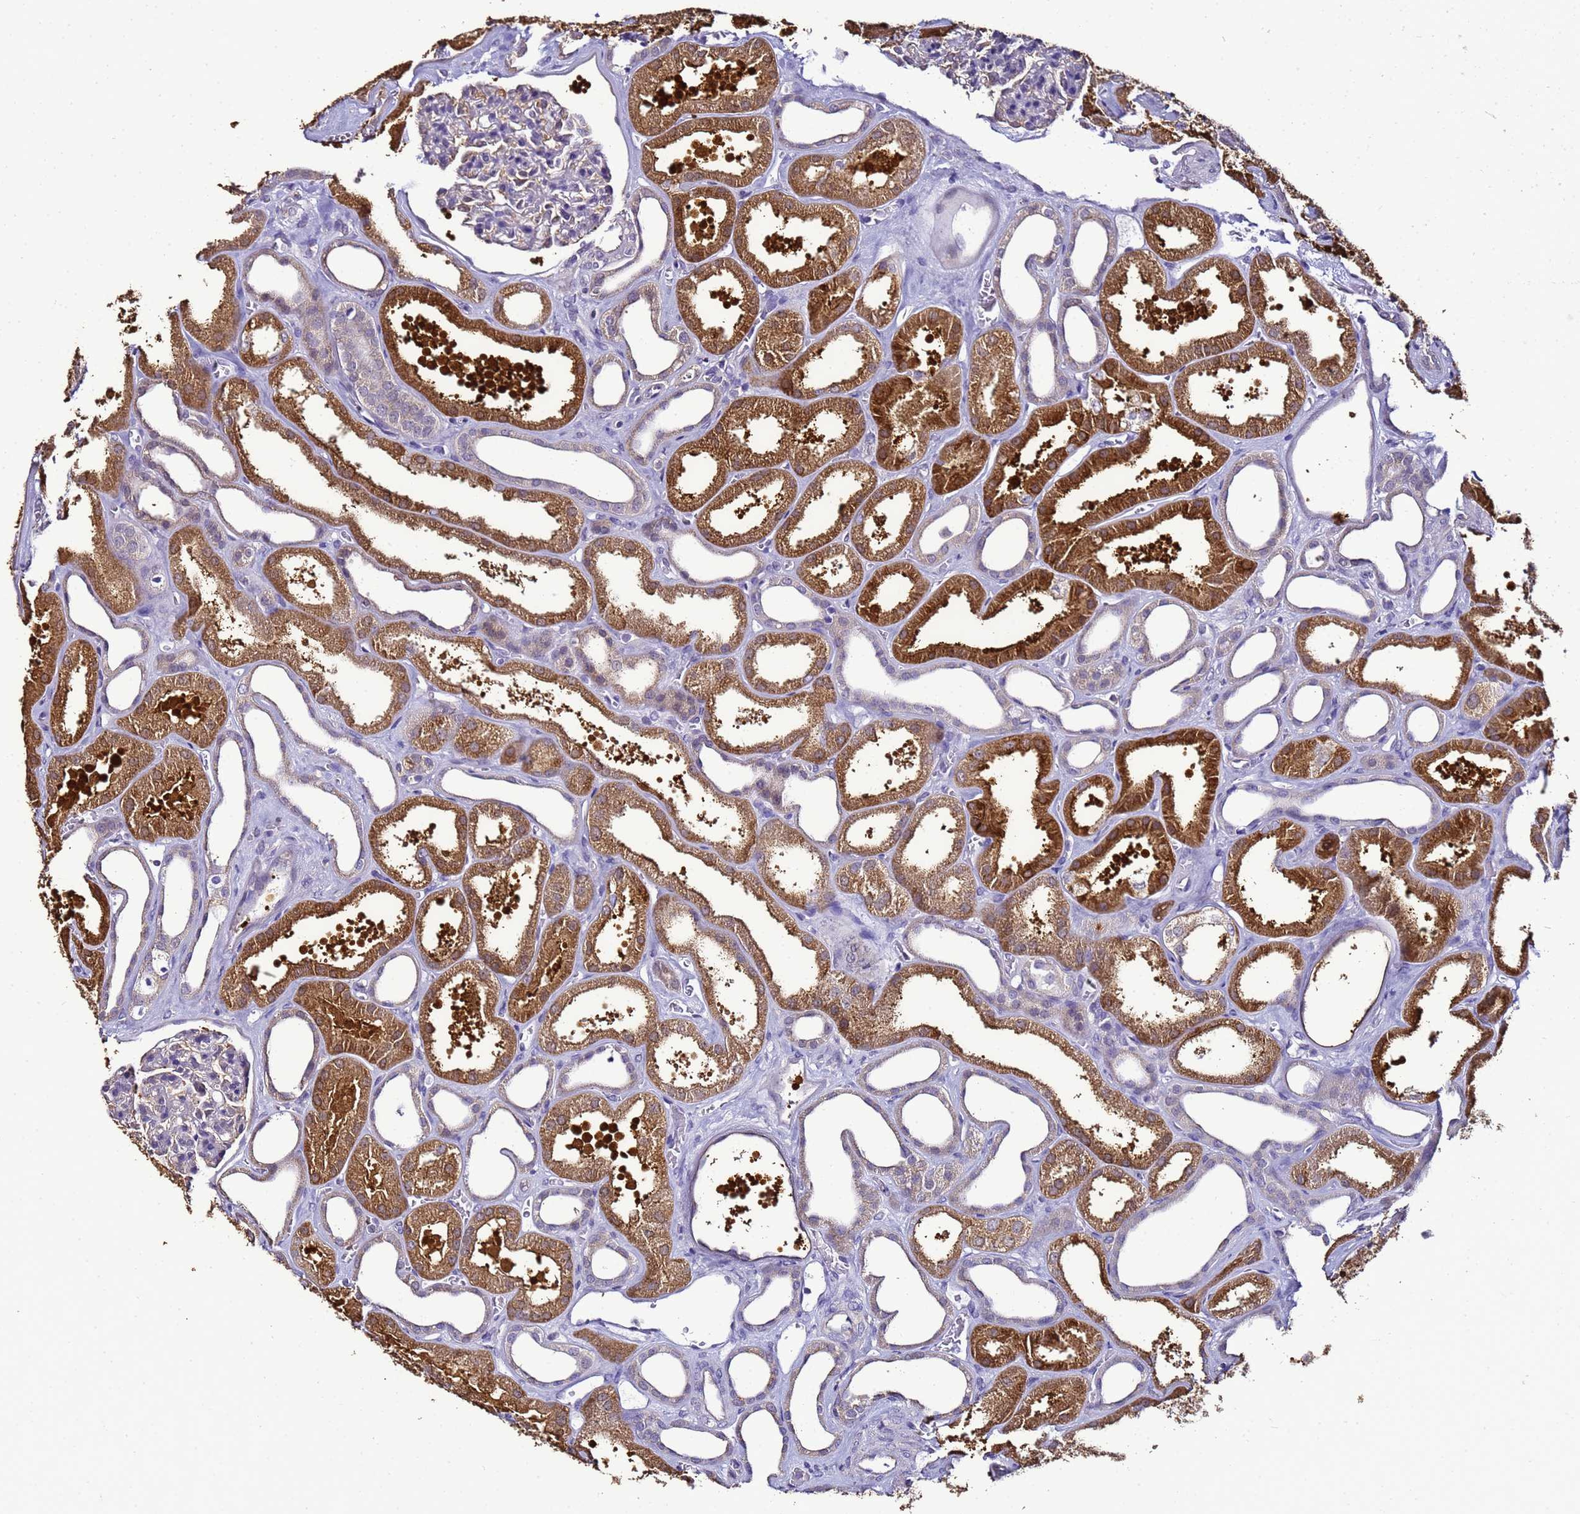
{"staining": {"intensity": "negative", "quantity": "none", "location": "none"}, "tissue": "kidney", "cell_type": "Cells in glomeruli", "image_type": "normal", "snomed": [{"axis": "morphology", "description": "Normal tissue, NOS"}, {"axis": "morphology", "description": "Adenocarcinoma, NOS"}, {"axis": "topography", "description": "Kidney"}], "caption": "Photomicrograph shows no protein positivity in cells in glomeruli of normal kidney. (DAB immunohistochemistry visualized using brightfield microscopy, high magnification).", "gene": "ENOPH1", "patient": {"sex": "female", "age": 68}}